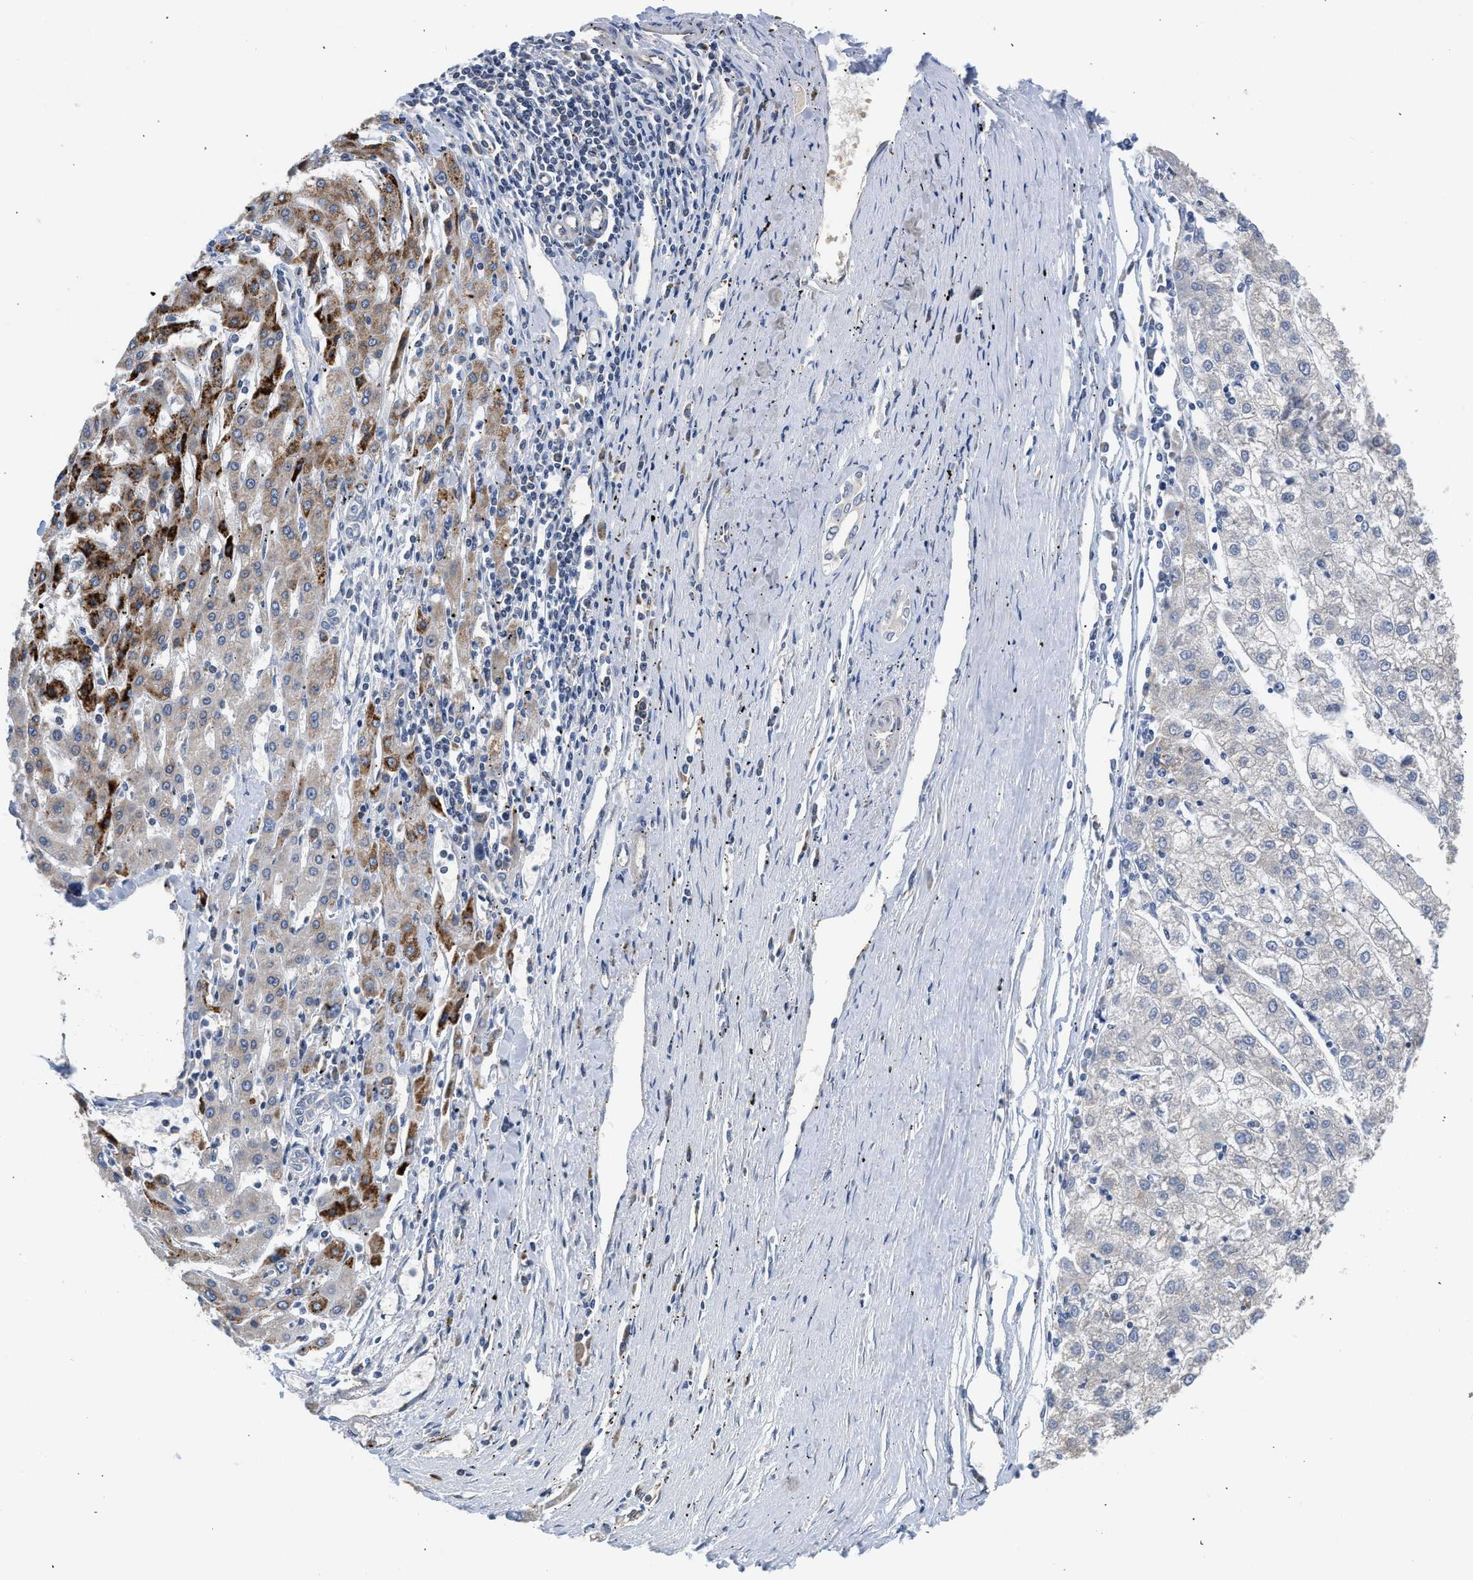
{"staining": {"intensity": "negative", "quantity": "none", "location": "none"}, "tissue": "liver cancer", "cell_type": "Tumor cells", "image_type": "cancer", "snomed": [{"axis": "morphology", "description": "Carcinoma, Hepatocellular, NOS"}, {"axis": "topography", "description": "Liver"}], "caption": "The micrograph demonstrates no significant staining in tumor cells of liver hepatocellular carcinoma.", "gene": "PIM1", "patient": {"sex": "male", "age": 72}}